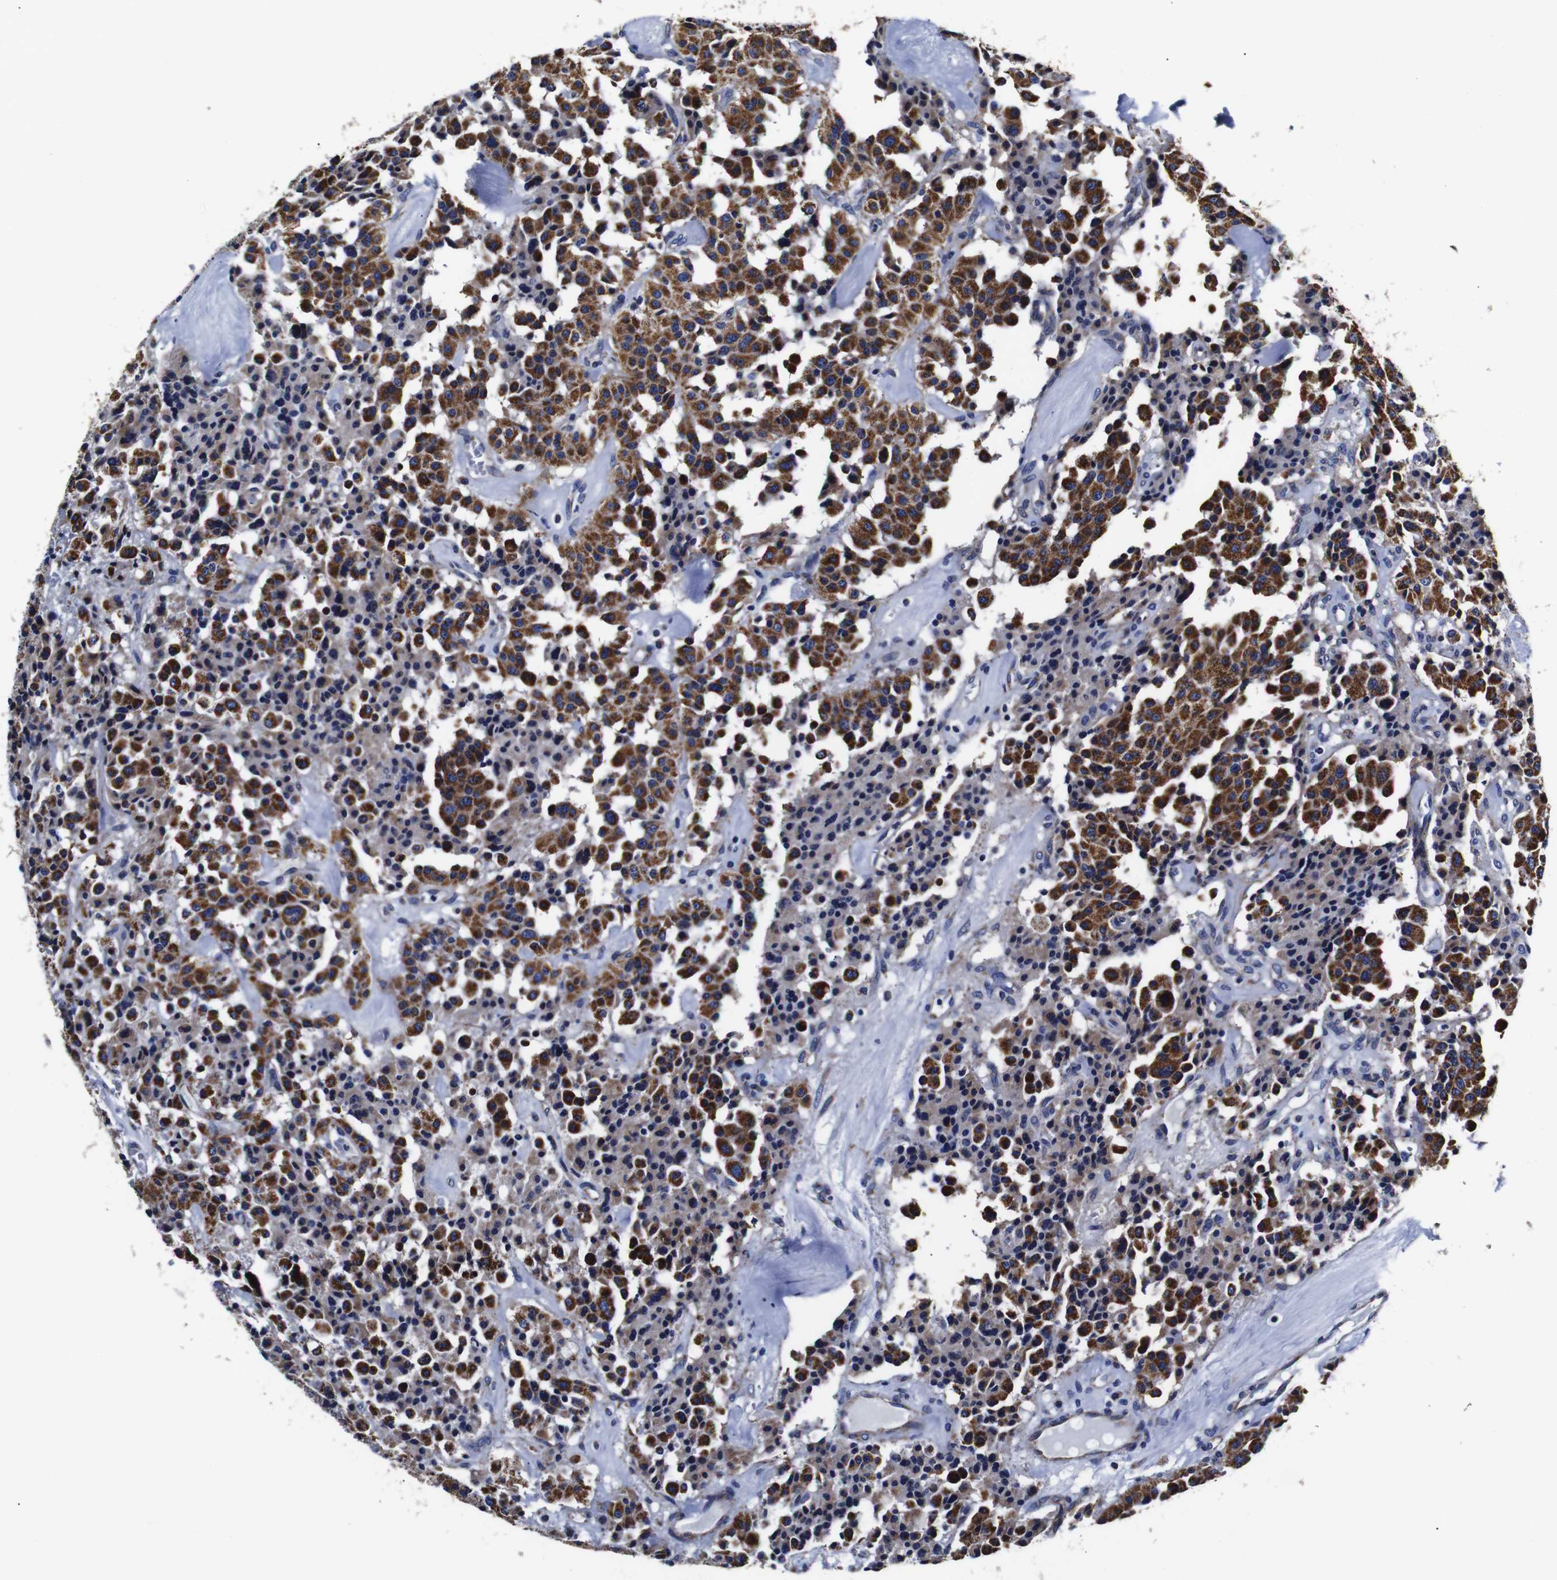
{"staining": {"intensity": "strong", "quantity": ">75%", "location": "cytoplasmic/membranous"}, "tissue": "carcinoid", "cell_type": "Tumor cells", "image_type": "cancer", "snomed": [{"axis": "morphology", "description": "Carcinoid, malignant, NOS"}, {"axis": "topography", "description": "Lung"}], "caption": "High-magnification brightfield microscopy of carcinoid stained with DAB (3,3'-diaminobenzidine) (brown) and counterstained with hematoxylin (blue). tumor cells exhibit strong cytoplasmic/membranous staining is appreciated in about>75% of cells.", "gene": "FKBP9", "patient": {"sex": "male", "age": 30}}